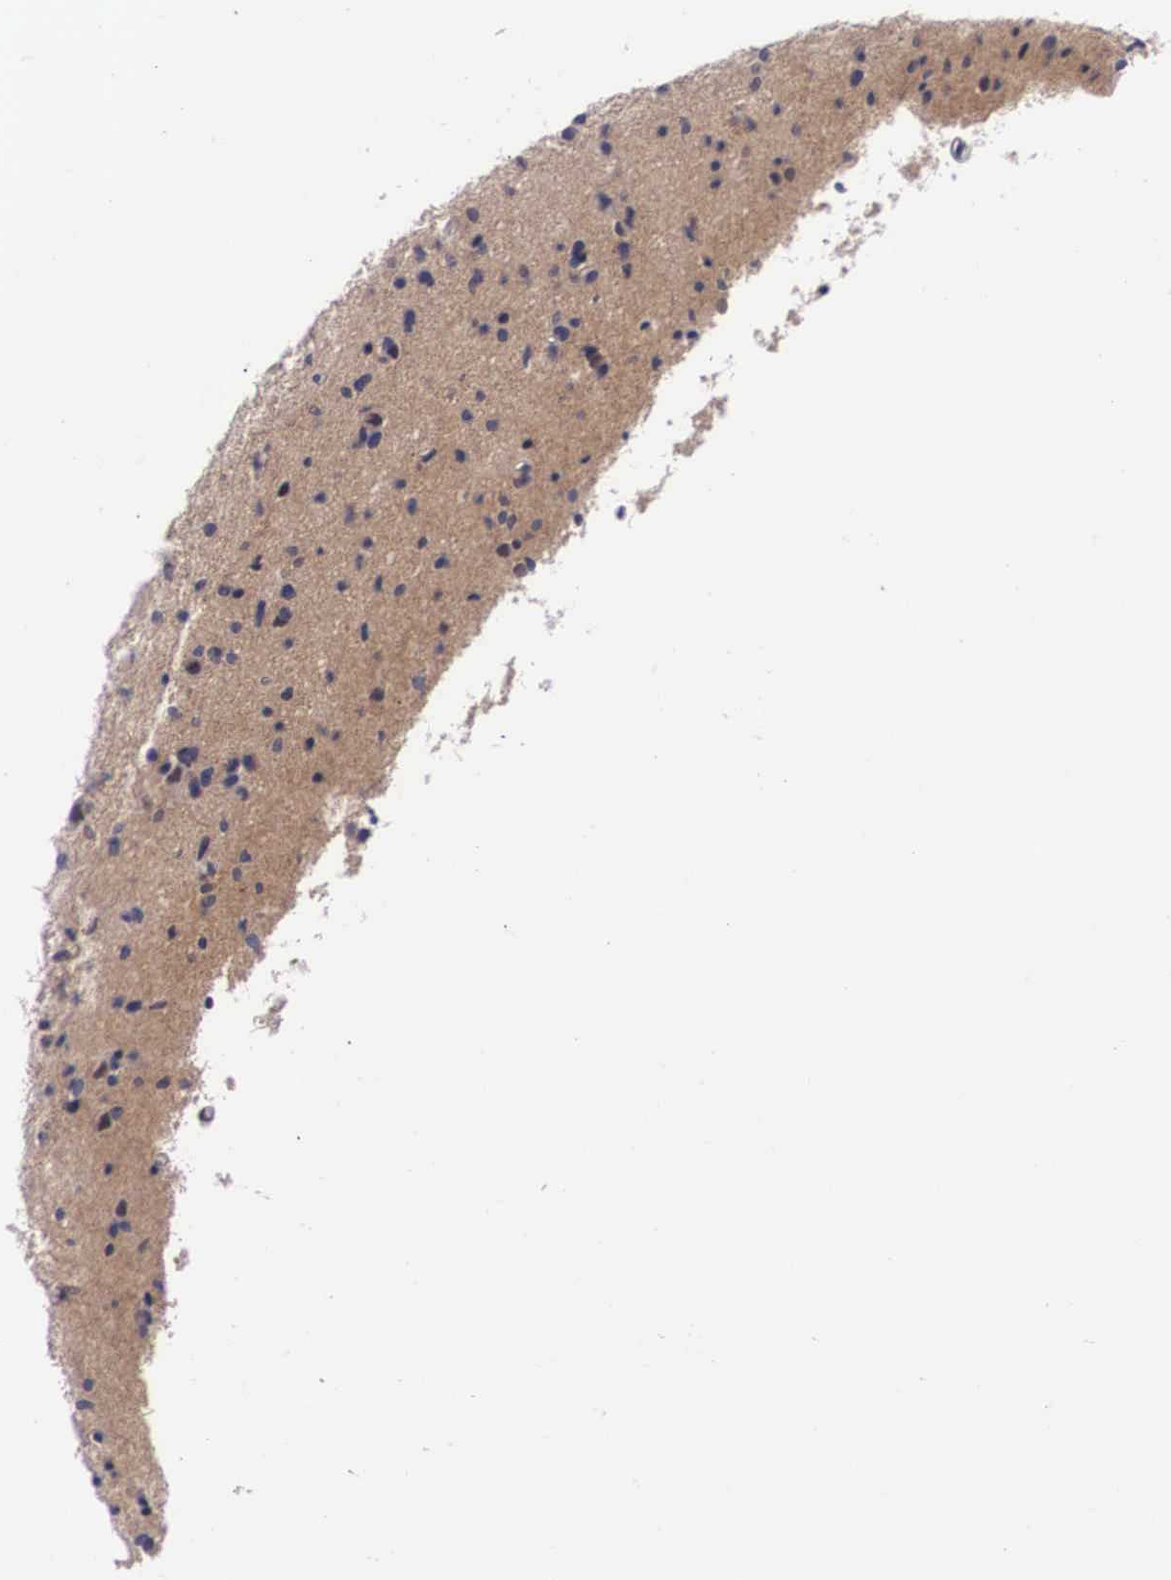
{"staining": {"intensity": "moderate", "quantity": ">75%", "location": "cytoplasmic/membranous"}, "tissue": "glioma", "cell_type": "Tumor cells", "image_type": "cancer", "snomed": [{"axis": "morphology", "description": "Glioma, malignant, Low grade"}, {"axis": "topography", "description": "Brain"}], "caption": "The immunohistochemical stain shows moderate cytoplasmic/membranous staining in tumor cells of glioma tissue.", "gene": "EMID1", "patient": {"sex": "female", "age": 46}}